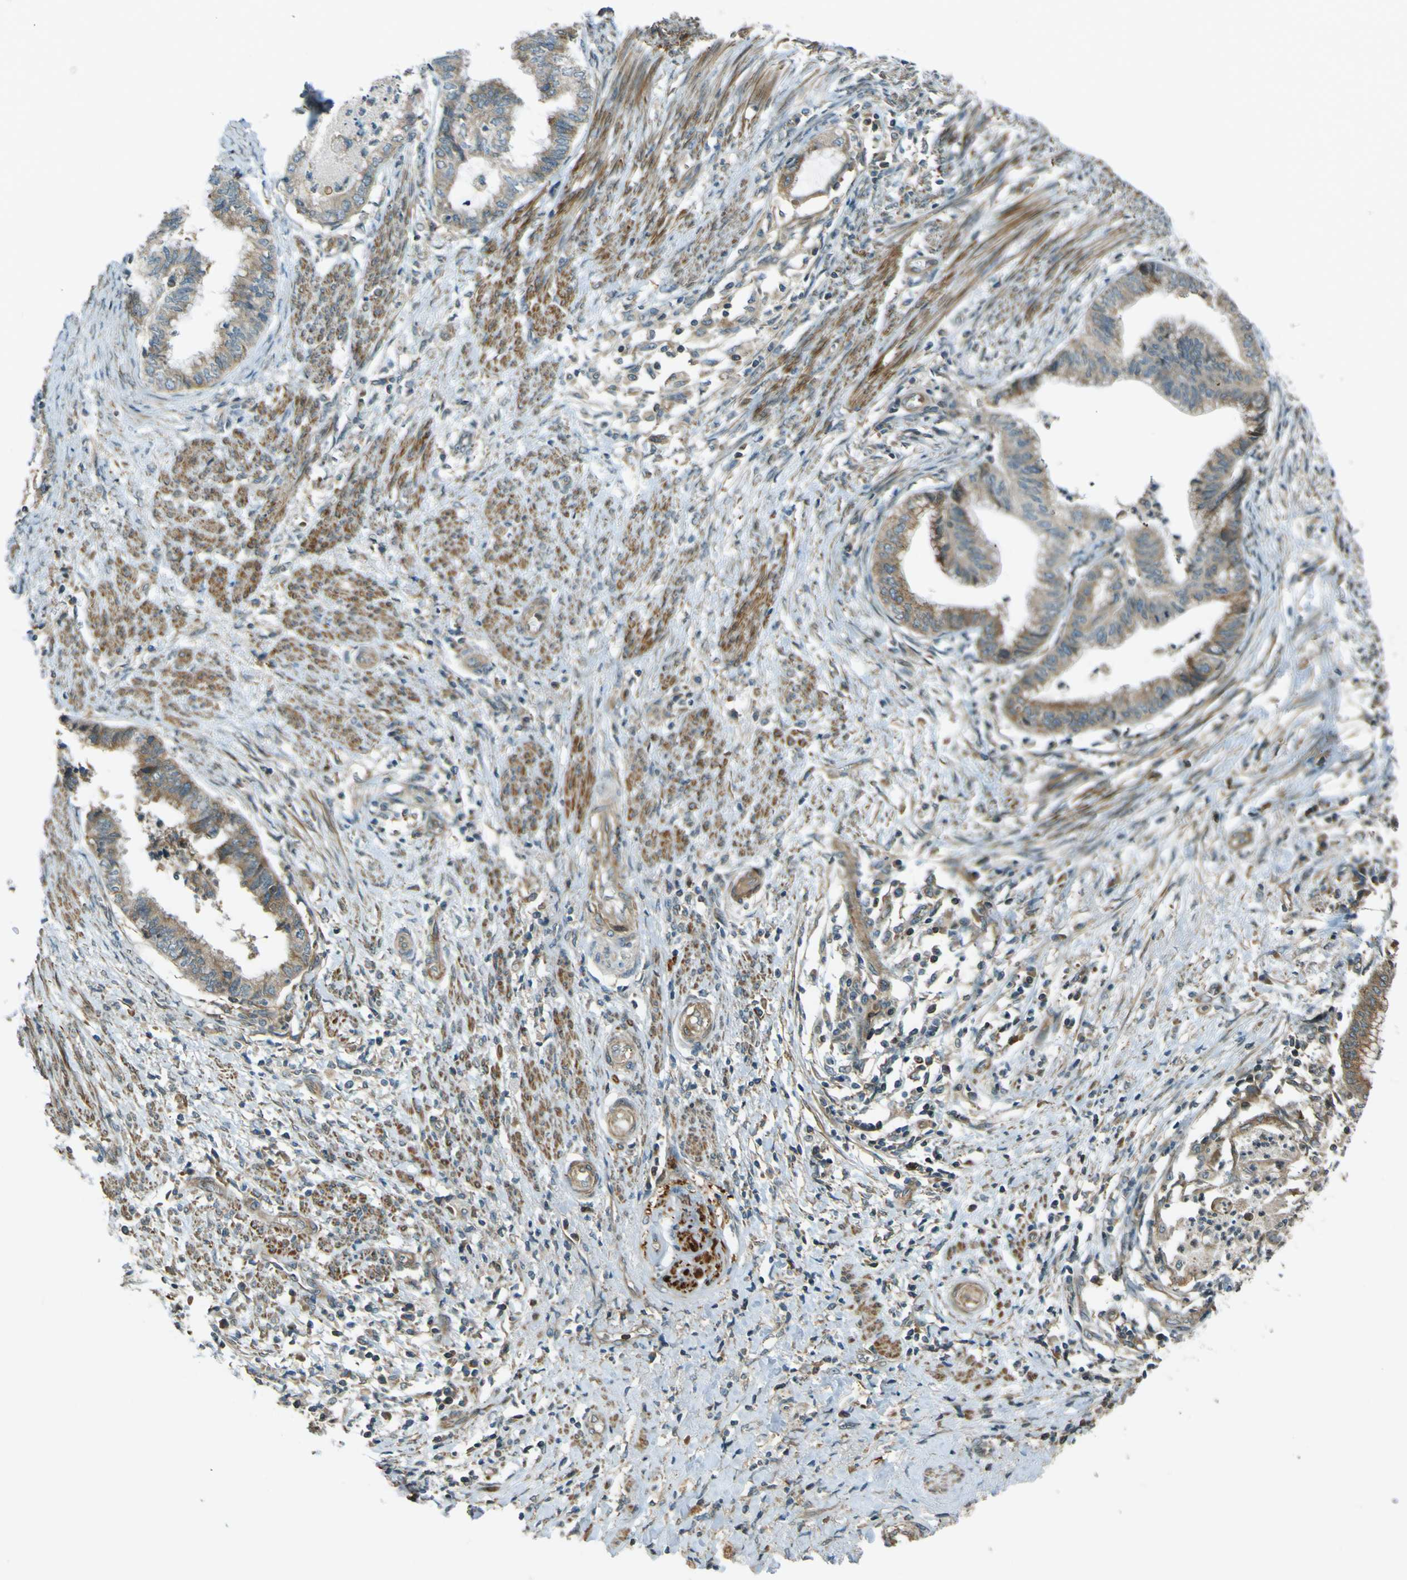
{"staining": {"intensity": "weak", "quantity": ">75%", "location": "cytoplasmic/membranous"}, "tissue": "endometrial cancer", "cell_type": "Tumor cells", "image_type": "cancer", "snomed": [{"axis": "morphology", "description": "Necrosis, NOS"}, {"axis": "morphology", "description": "Adenocarcinoma, NOS"}, {"axis": "topography", "description": "Endometrium"}], "caption": "Human endometrial cancer (adenocarcinoma) stained for a protein (brown) reveals weak cytoplasmic/membranous positive expression in about >75% of tumor cells.", "gene": "LPCAT1", "patient": {"sex": "female", "age": 79}}